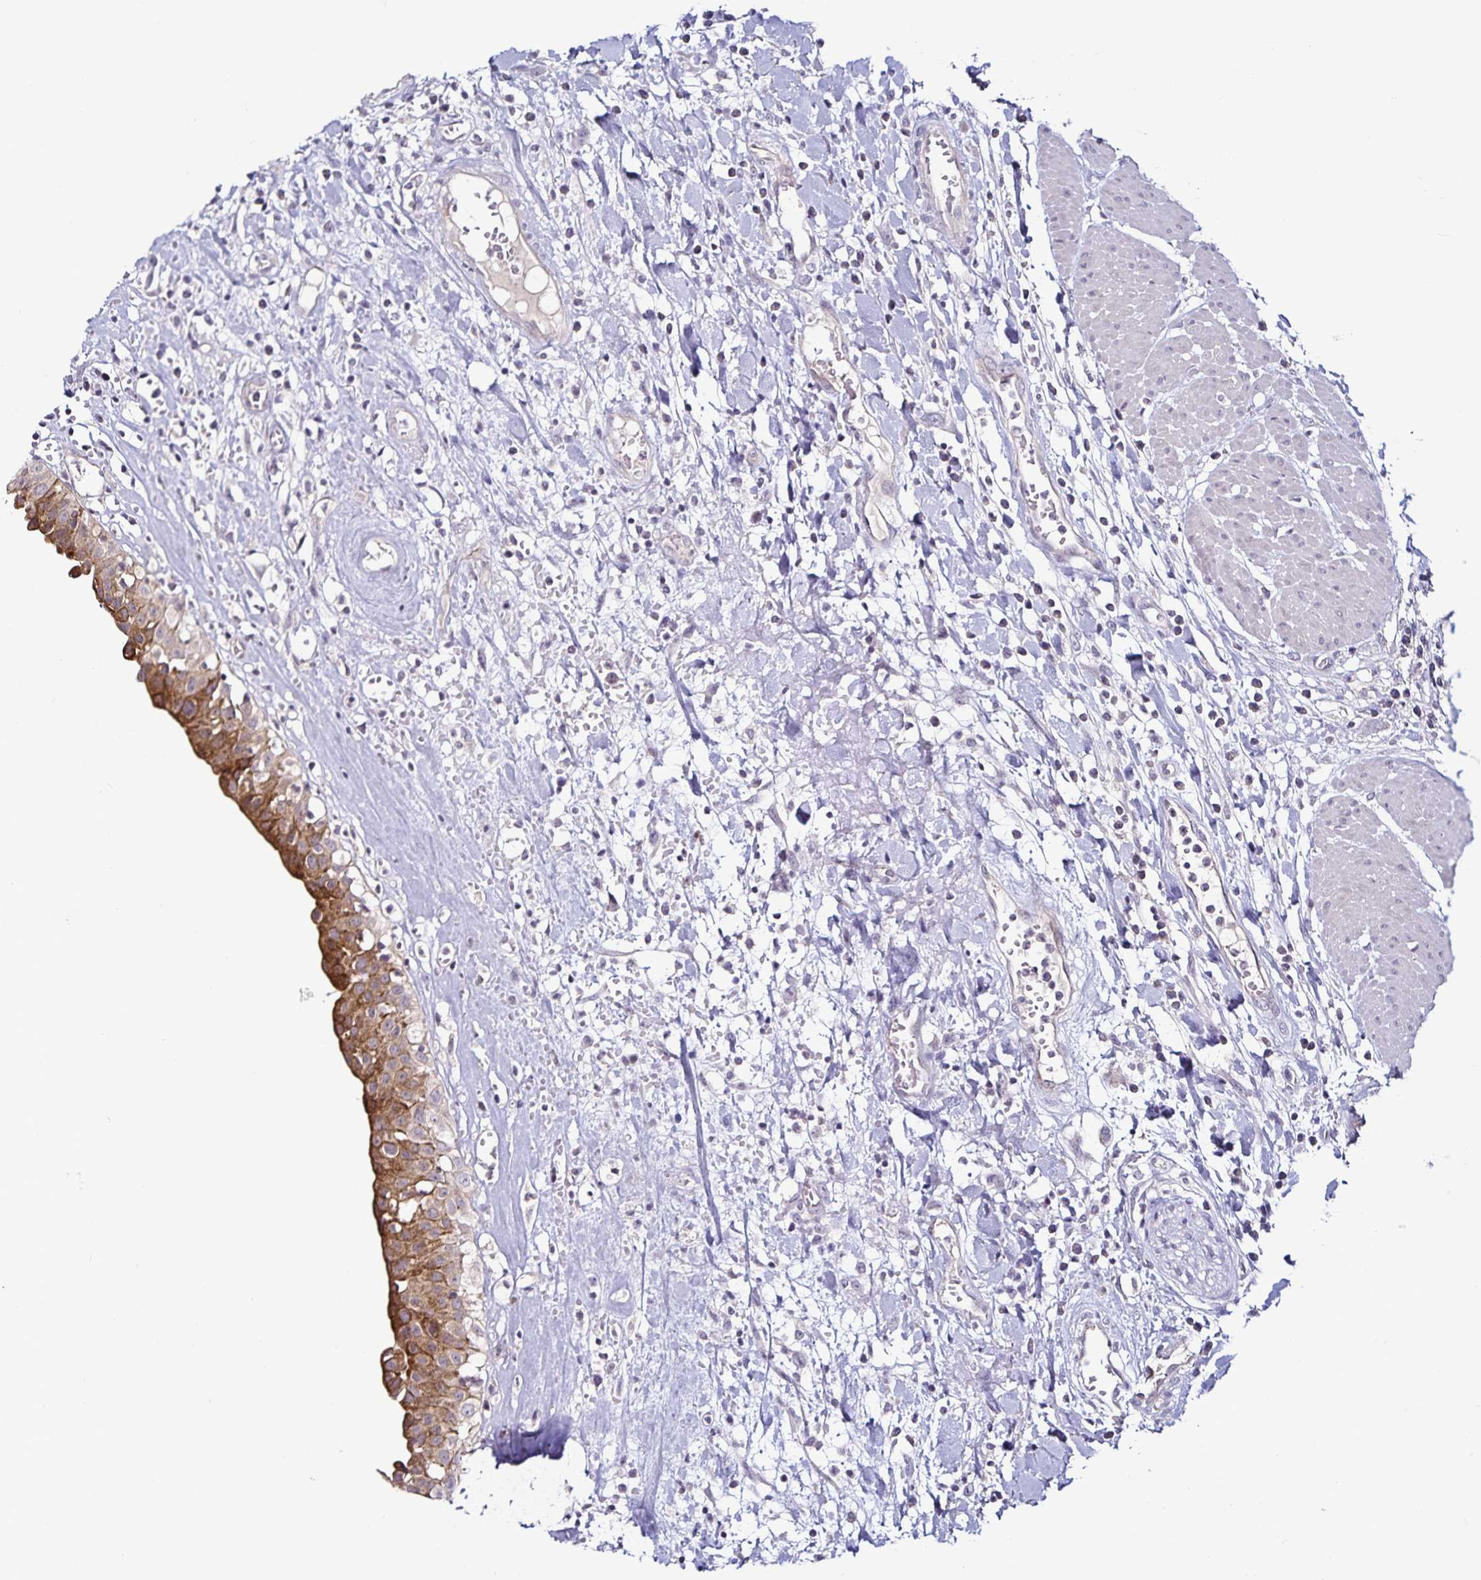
{"staining": {"intensity": "moderate", "quantity": ">75%", "location": "cytoplasmic/membranous"}, "tissue": "urinary bladder", "cell_type": "Urothelial cells", "image_type": "normal", "snomed": [{"axis": "morphology", "description": "Normal tissue, NOS"}, {"axis": "topography", "description": "Urinary bladder"}], "caption": "Immunohistochemistry (IHC) micrograph of normal human urinary bladder stained for a protein (brown), which reveals medium levels of moderate cytoplasmic/membranous expression in about >75% of urothelial cells.", "gene": "ACSL5", "patient": {"sex": "male", "age": 64}}